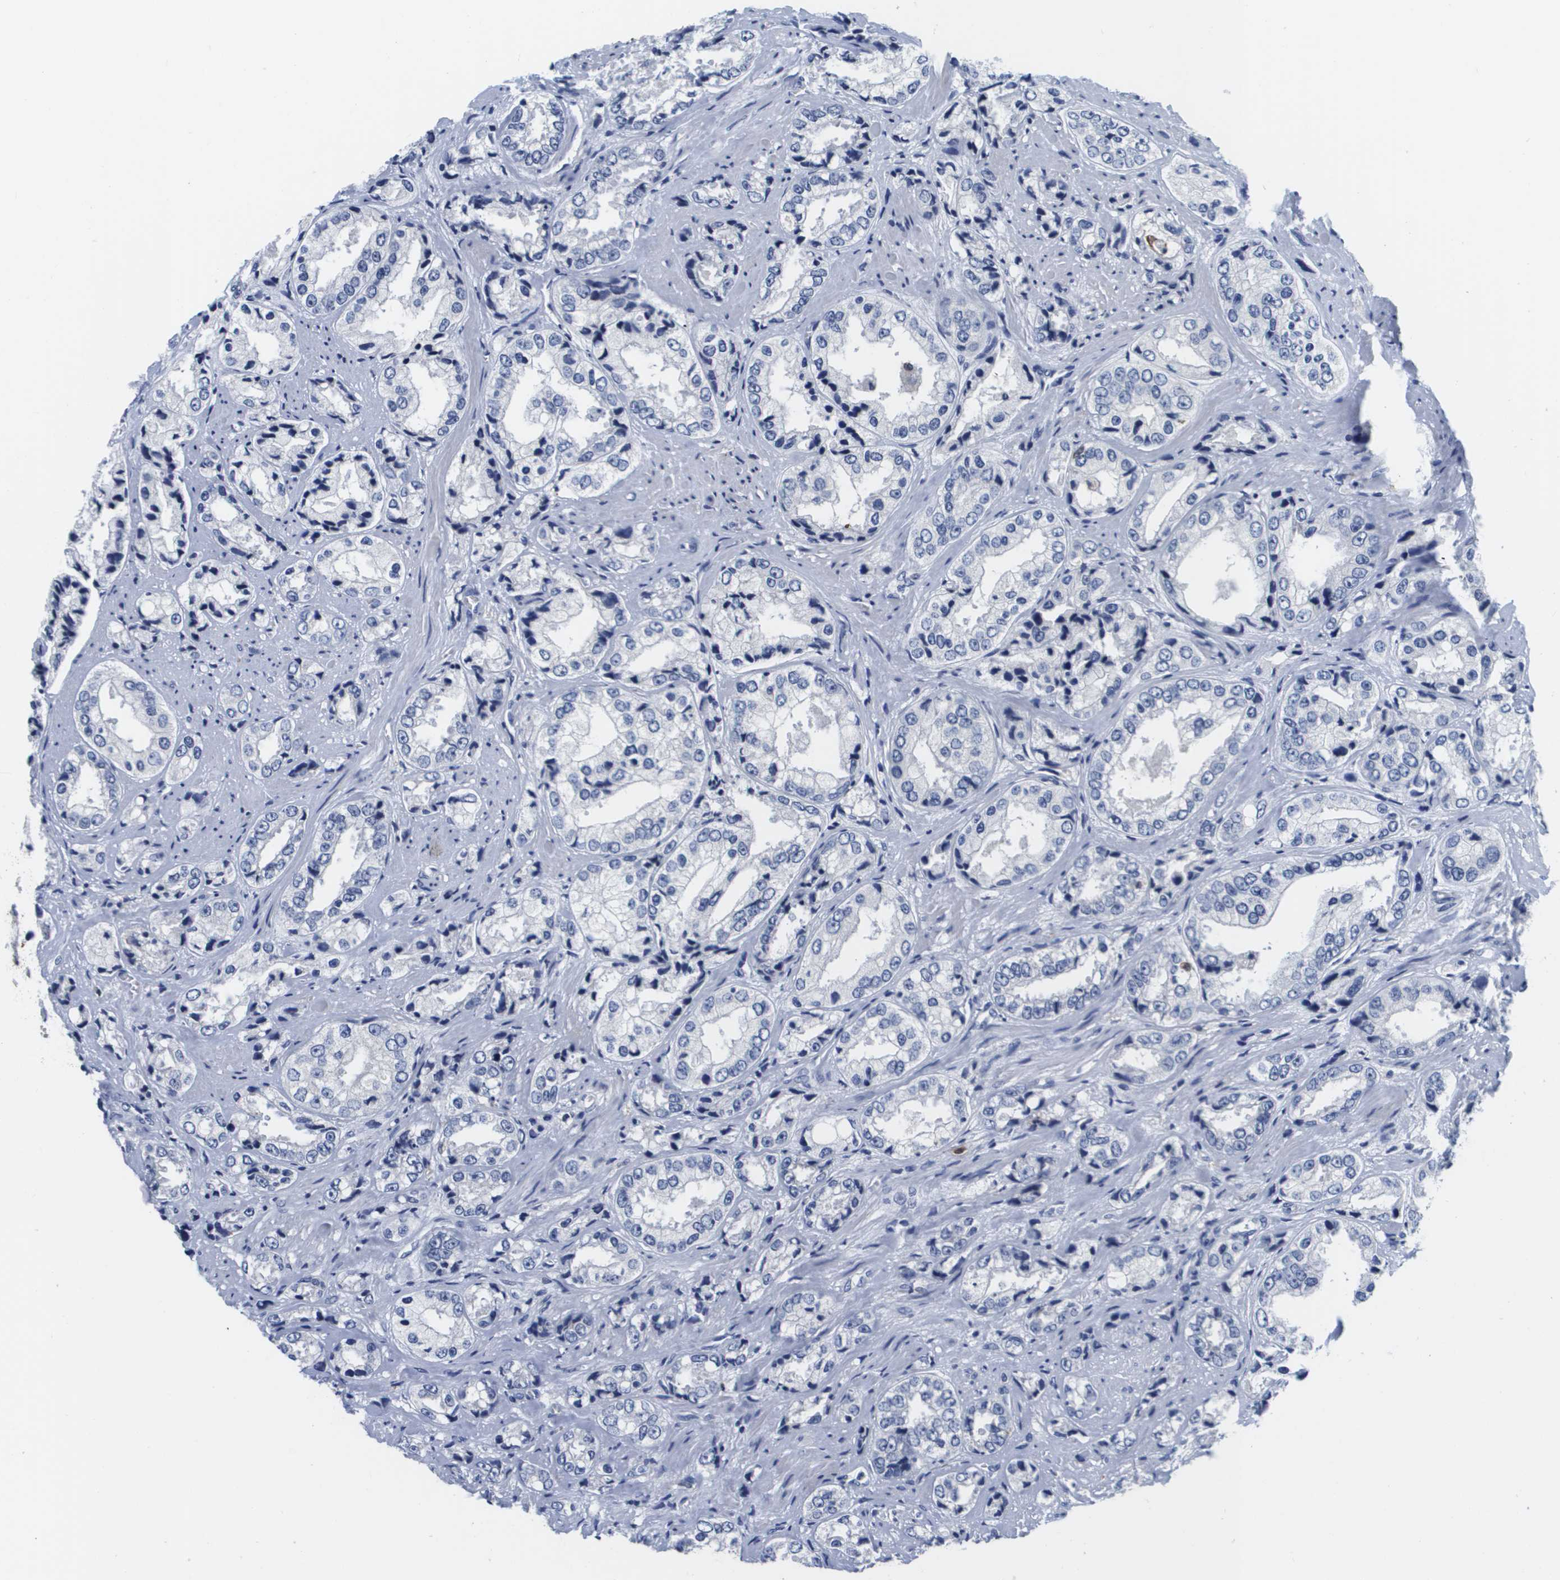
{"staining": {"intensity": "negative", "quantity": "none", "location": "none"}, "tissue": "prostate cancer", "cell_type": "Tumor cells", "image_type": "cancer", "snomed": [{"axis": "morphology", "description": "Adenocarcinoma, High grade"}, {"axis": "topography", "description": "Prostate"}], "caption": "DAB immunohistochemical staining of human high-grade adenocarcinoma (prostate) exhibits no significant staining in tumor cells.", "gene": "HMOX1", "patient": {"sex": "male", "age": 61}}